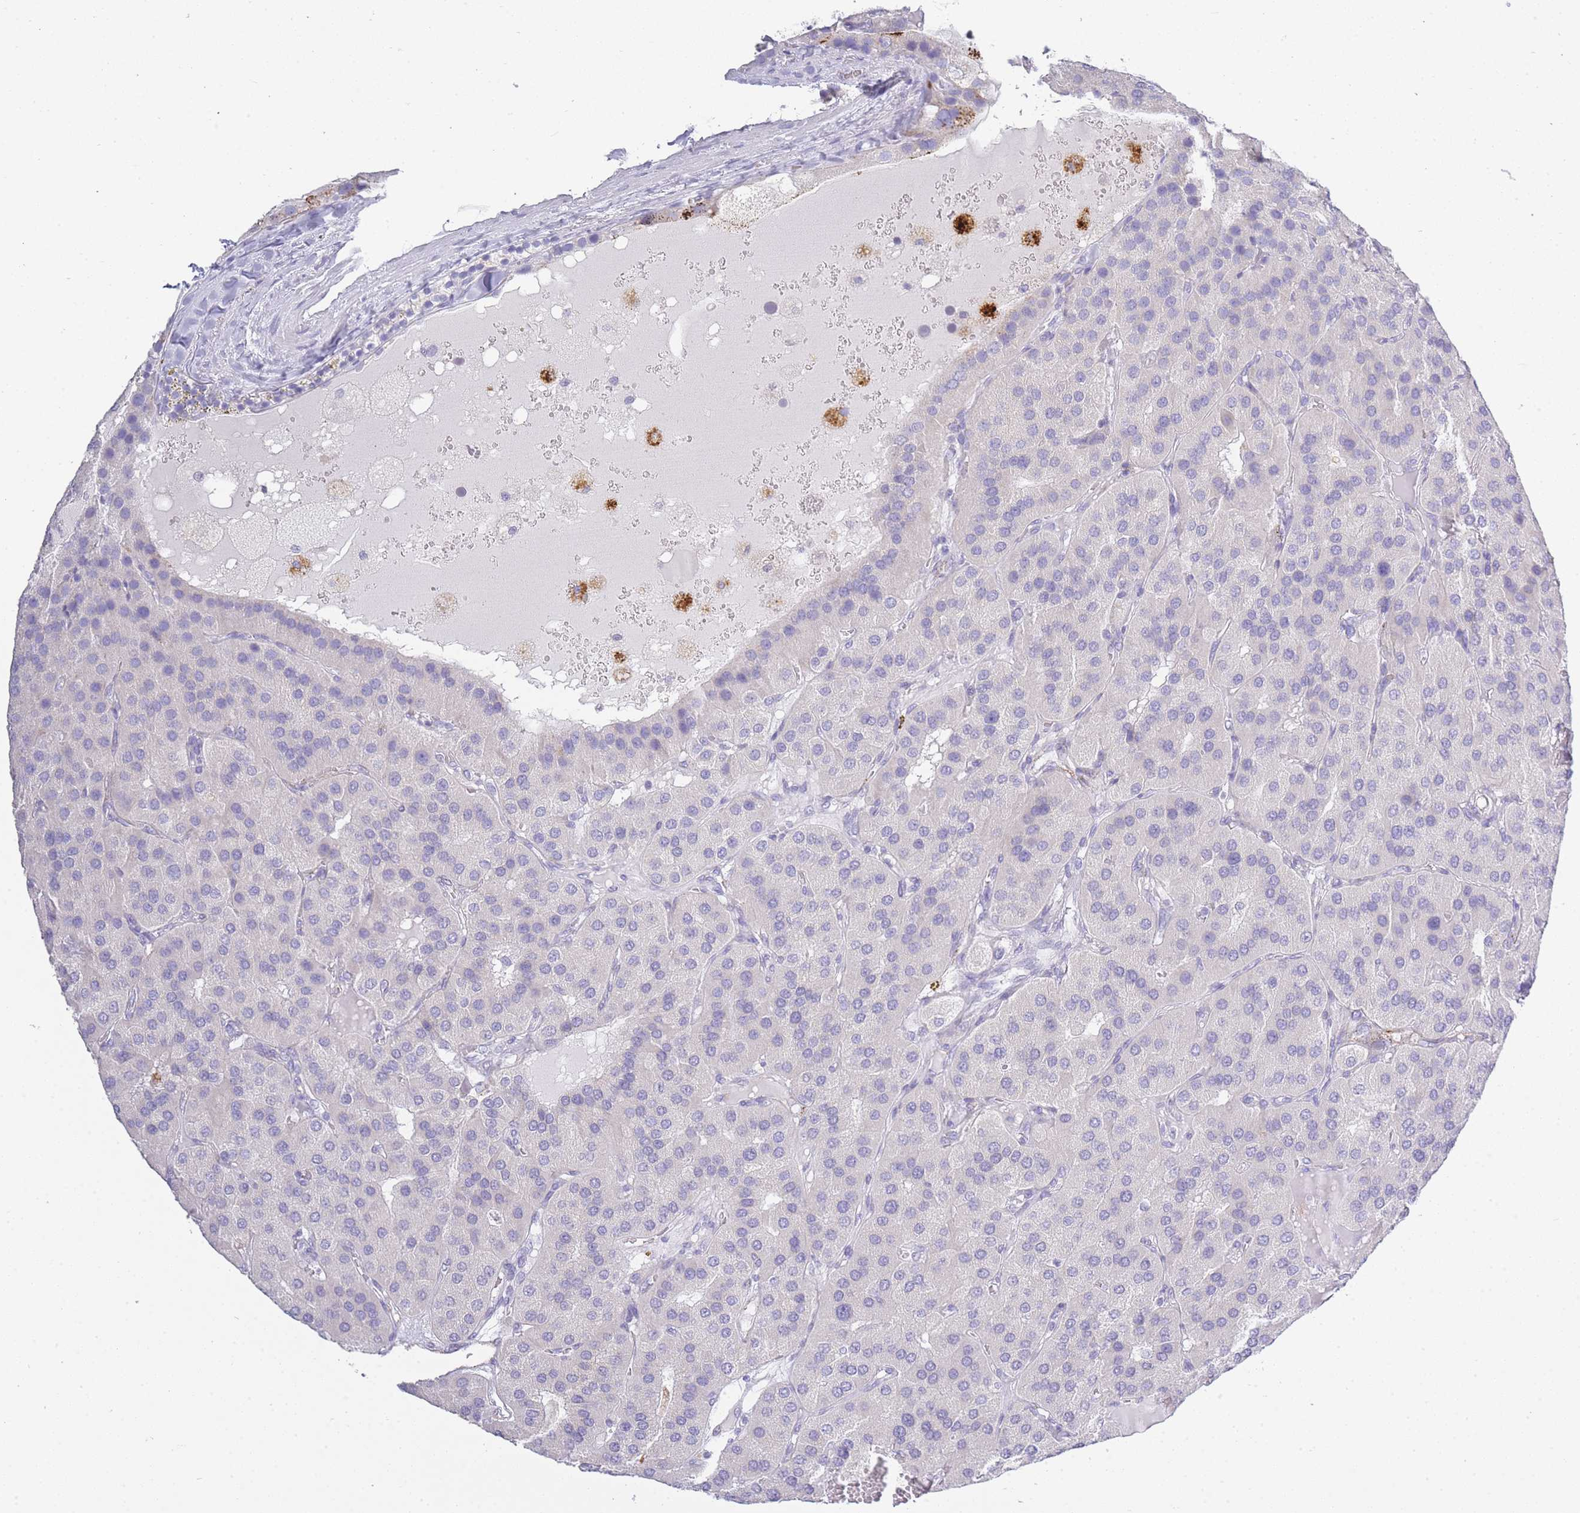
{"staining": {"intensity": "negative", "quantity": "none", "location": "none"}, "tissue": "parathyroid gland", "cell_type": "Glandular cells", "image_type": "normal", "snomed": [{"axis": "morphology", "description": "Normal tissue, NOS"}, {"axis": "morphology", "description": "Adenoma, NOS"}, {"axis": "topography", "description": "Parathyroid gland"}], "caption": "A high-resolution photomicrograph shows immunohistochemistry staining of unremarkable parathyroid gland, which reveals no significant staining in glandular cells. (Brightfield microscopy of DAB immunohistochemistry at high magnification).", "gene": "RHO", "patient": {"sex": "female", "age": 86}}